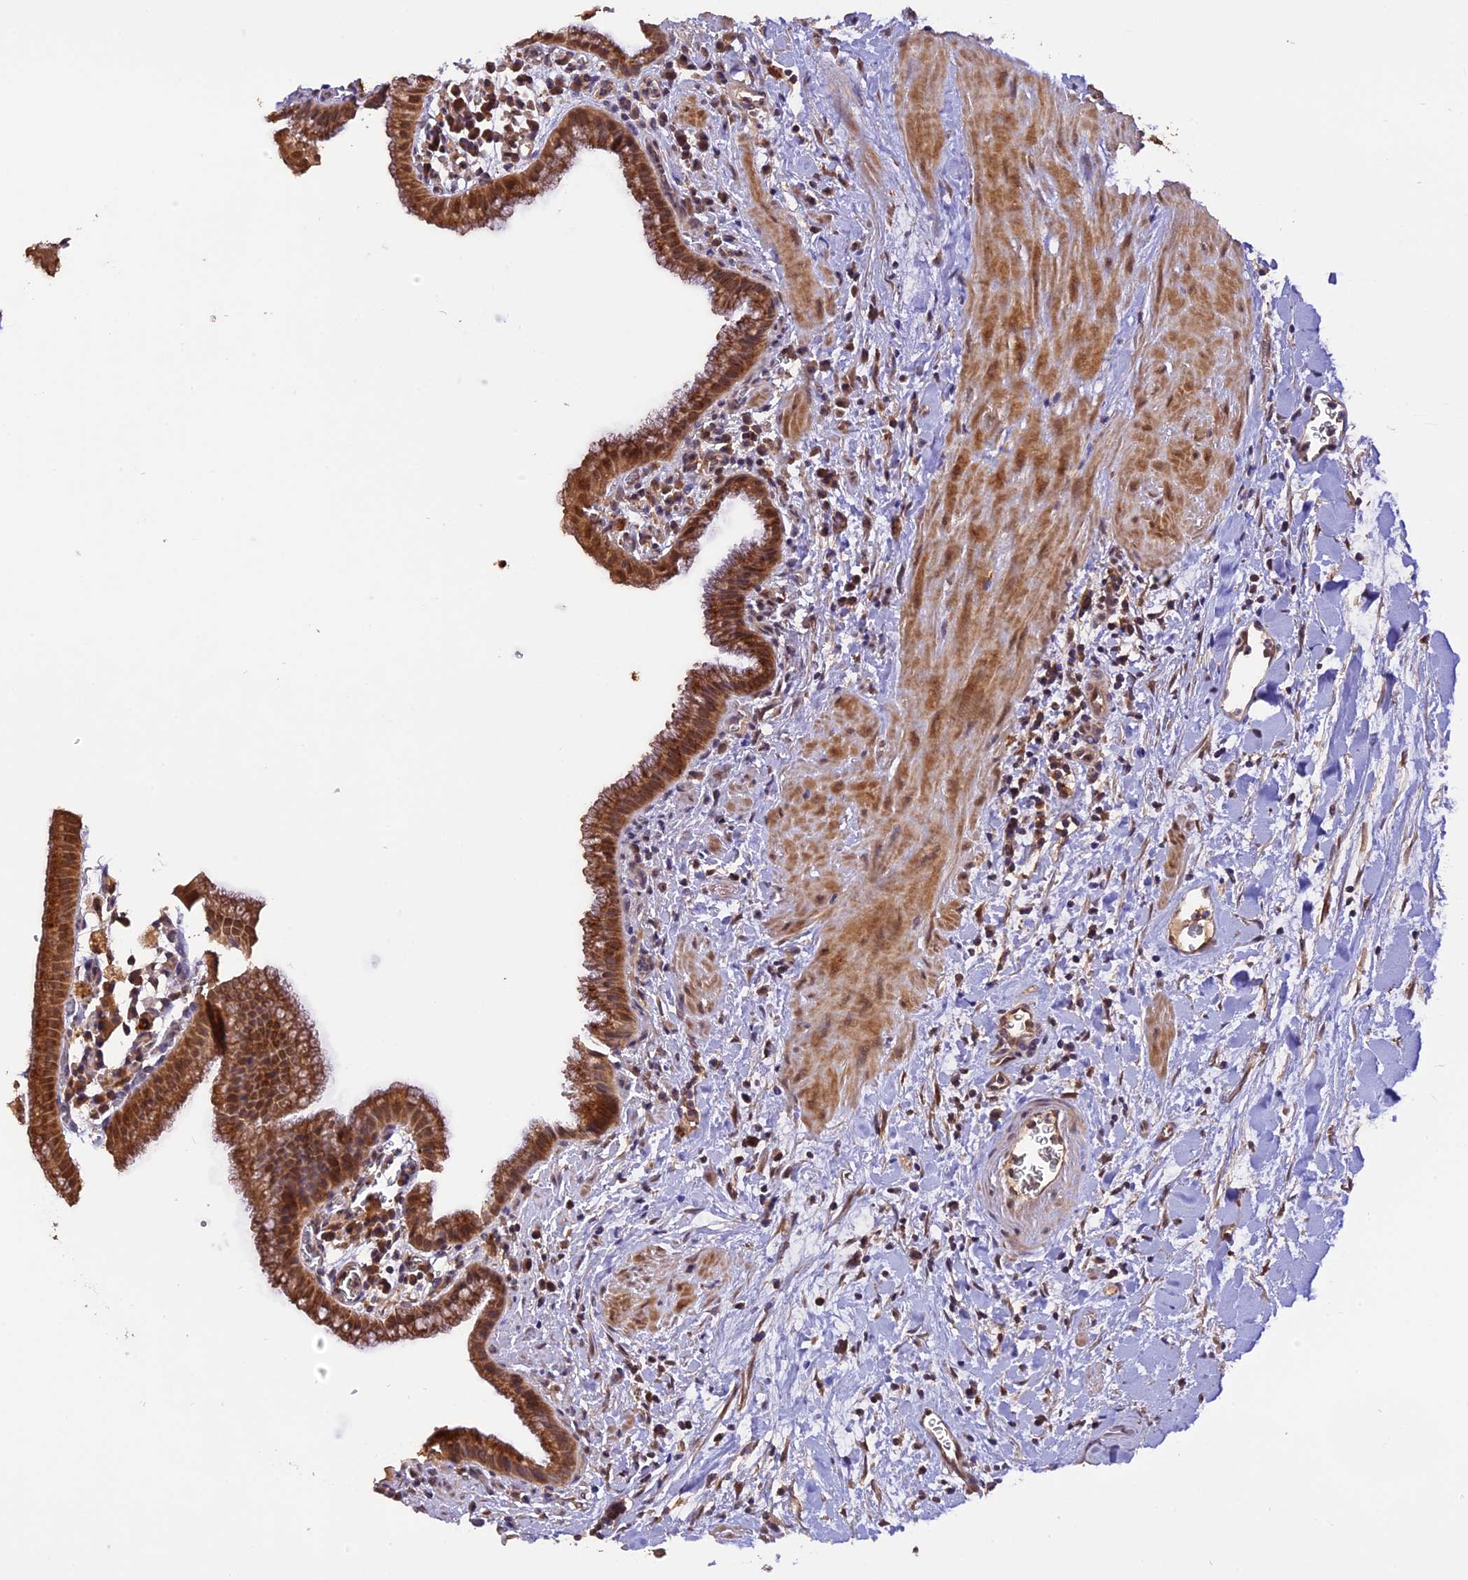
{"staining": {"intensity": "strong", "quantity": ">75%", "location": "cytoplasmic/membranous"}, "tissue": "gallbladder", "cell_type": "Glandular cells", "image_type": "normal", "snomed": [{"axis": "morphology", "description": "Normal tissue, NOS"}, {"axis": "topography", "description": "Gallbladder"}], "caption": "Protein staining exhibits strong cytoplasmic/membranous positivity in approximately >75% of glandular cells in normal gallbladder.", "gene": "TRMT1", "patient": {"sex": "male", "age": 78}}